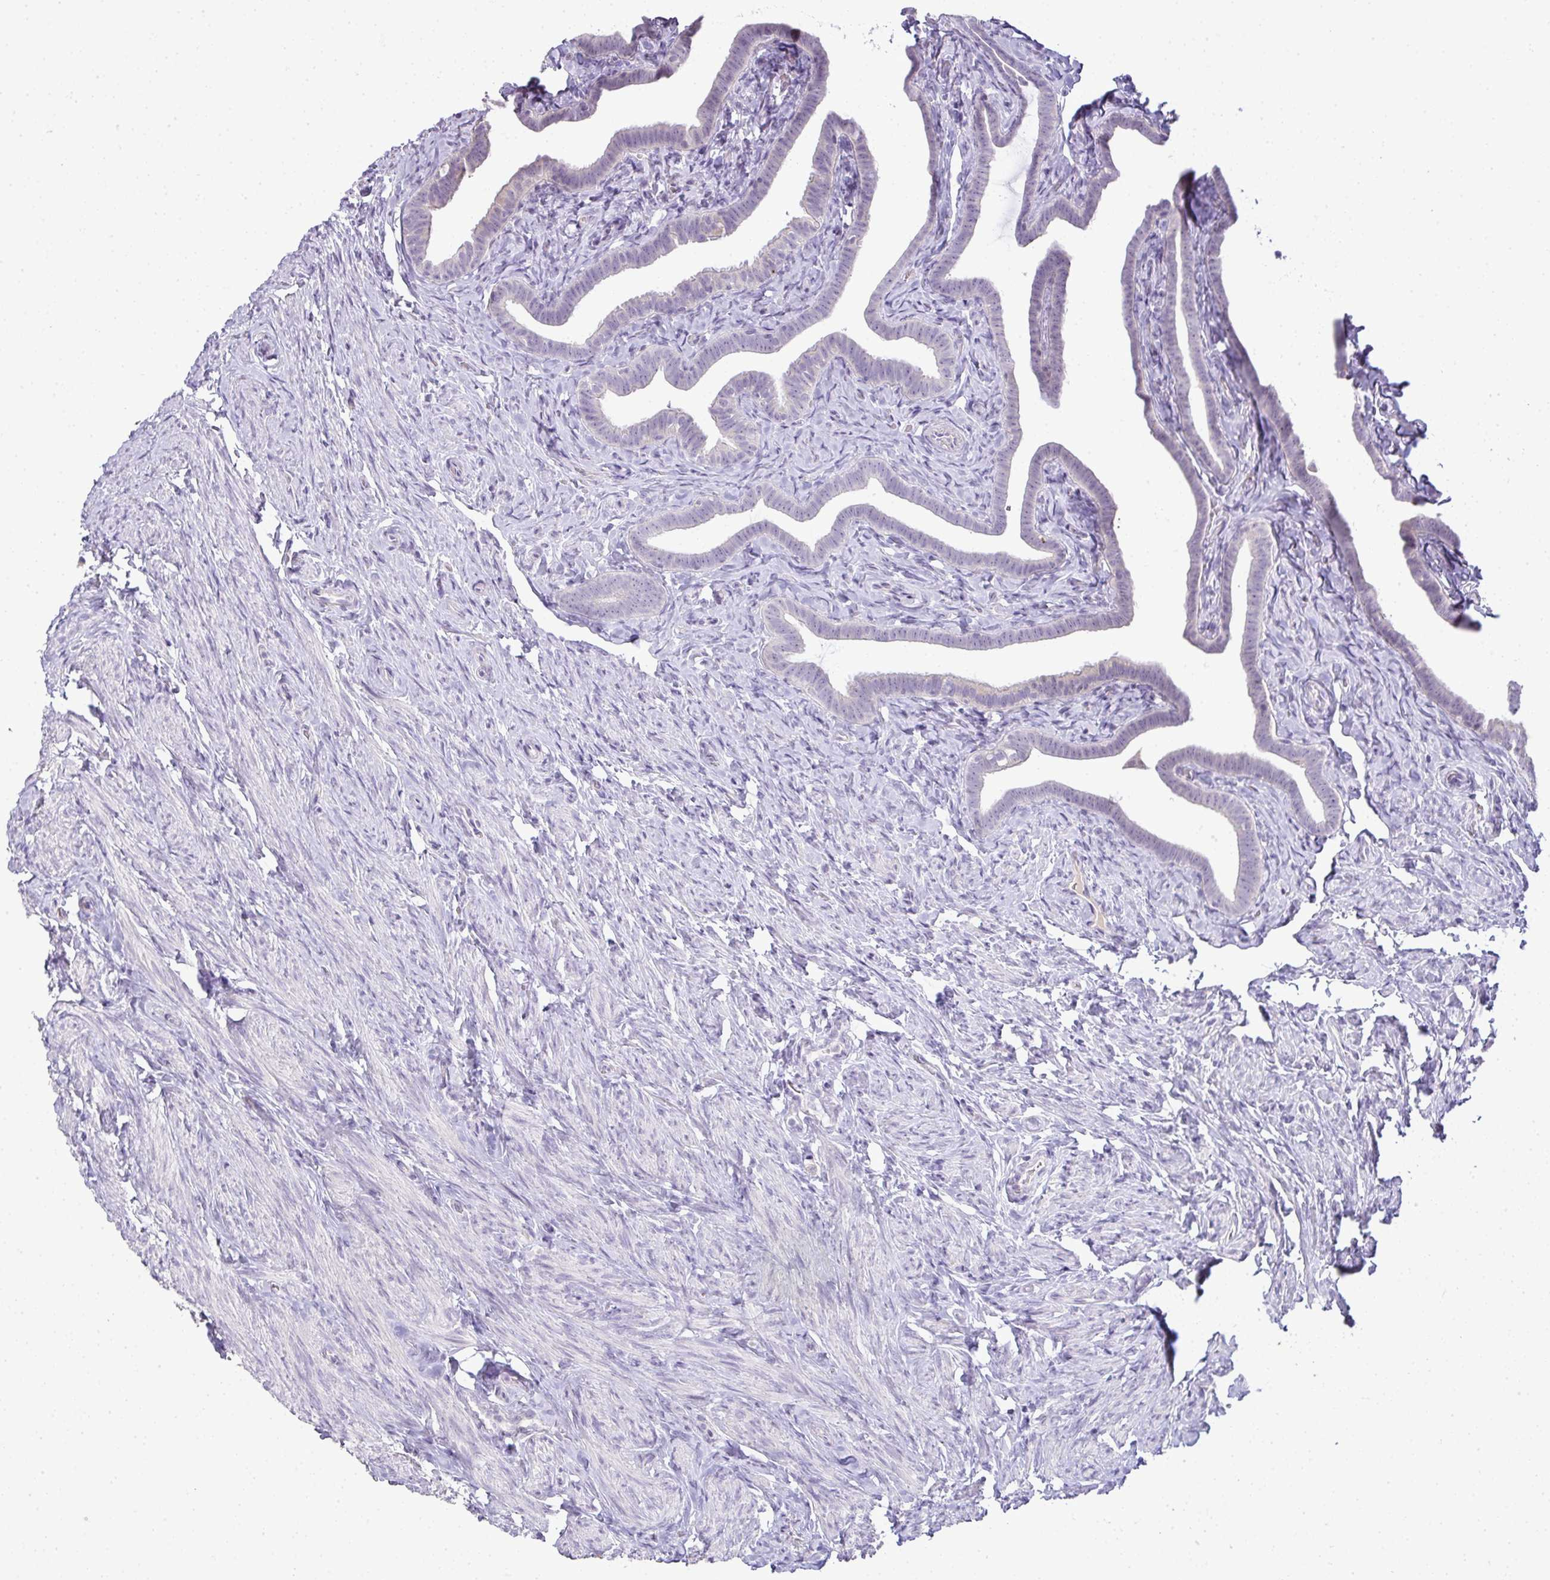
{"staining": {"intensity": "negative", "quantity": "none", "location": "none"}, "tissue": "fallopian tube", "cell_type": "Glandular cells", "image_type": "normal", "snomed": [{"axis": "morphology", "description": "Normal tissue, NOS"}, {"axis": "topography", "description": "Fallopian tube"}], "caption": "IHC of normal fallopian tube displays no expression in glandular cells.", "gene": "CMPK1", "patient": {"sex": "female", "age": 69}}